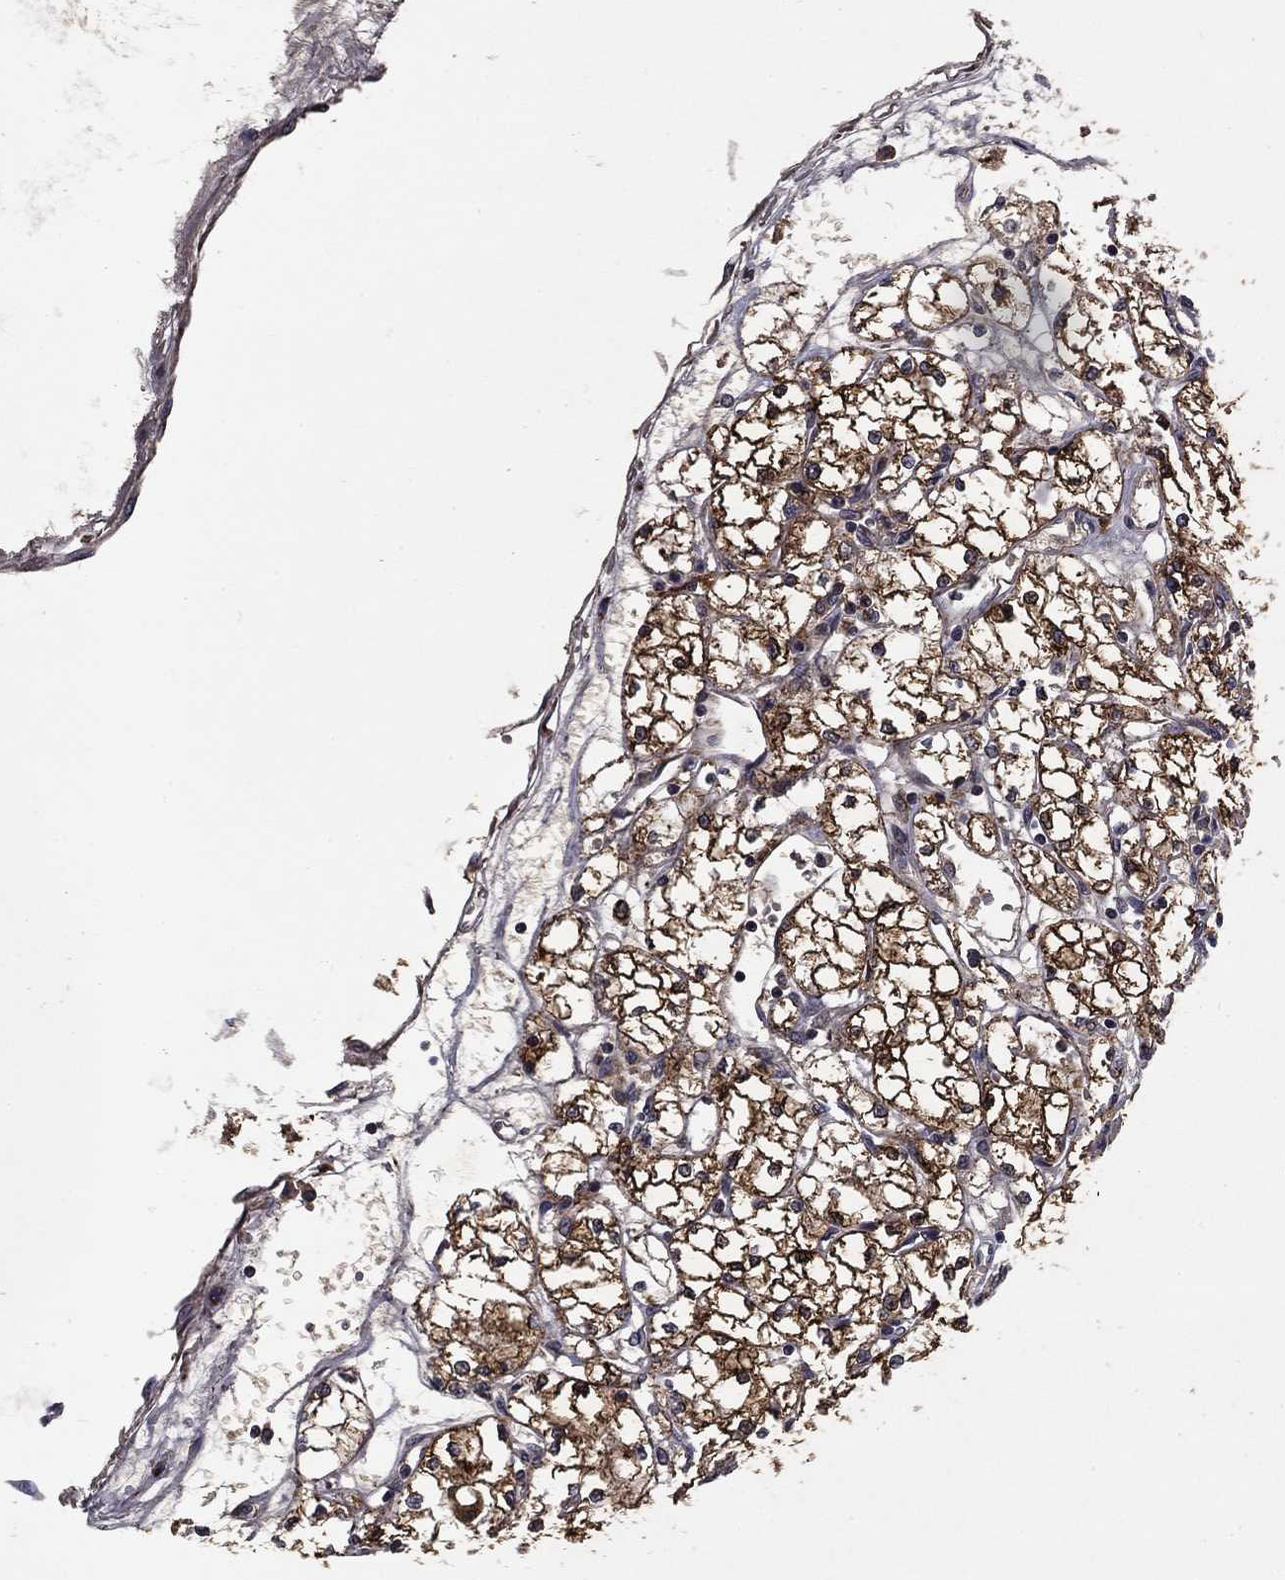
{"staining": {"intensity": "strong", "quantity": ">75%", "location": "cytoplasmic/membranous"}, "tissue": "renal cancer", "cell_type": "Tumor cells", "image_type": "cancer", "snomed": [{"axis": "morphology", "description": "Adenocarcinoma, NOS"}, {"axis": "topography", "description": "Kidney"}], "caption": "The photomicrograph exhibits staining of renal cancer (adenocarcinoma), revealing strong cytoplasmic/membranous protein staining (brown color) within tumor cells.", "gene": "DHRS1", "patient": {"sex": "male", "age": 67}}